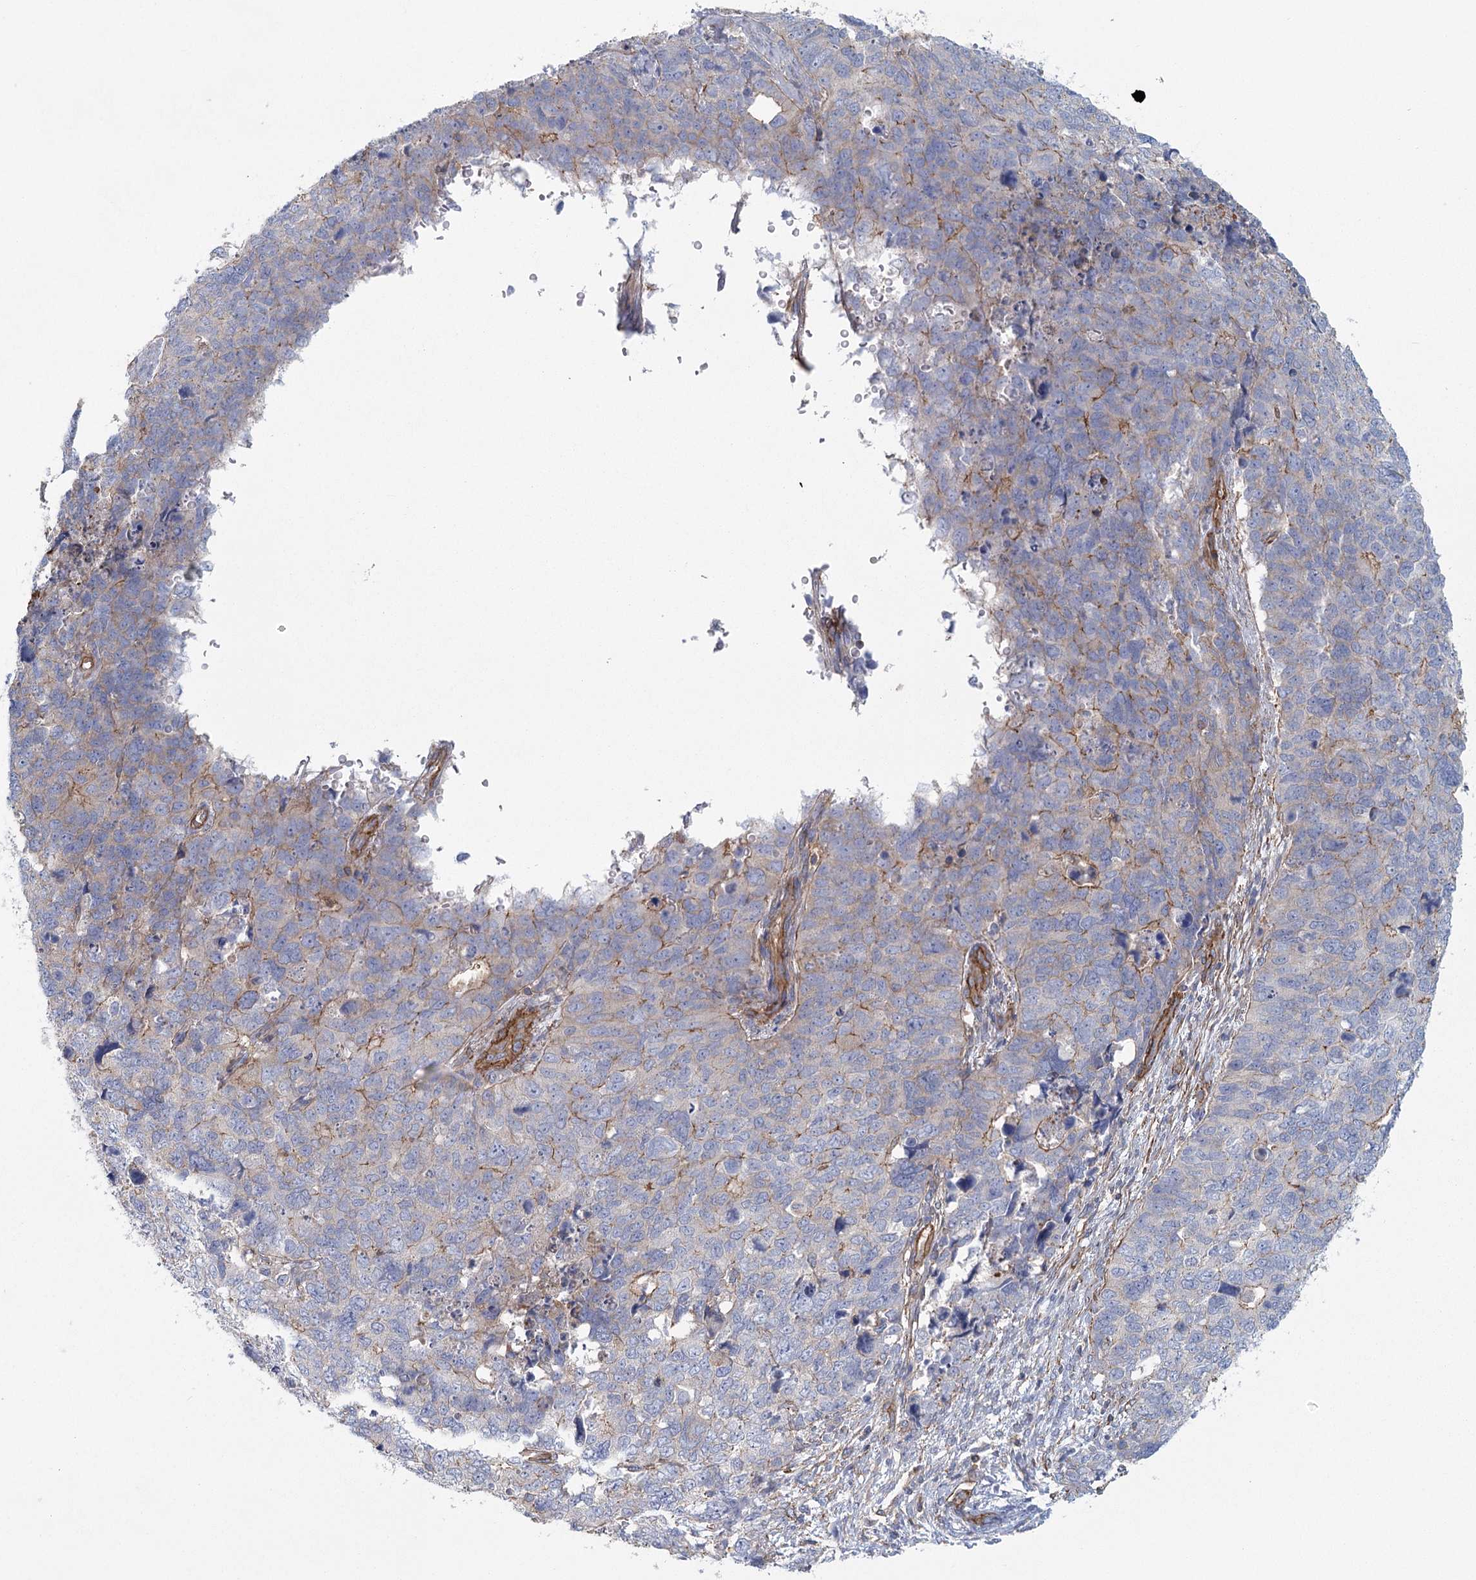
{"staining": {"intensity": "weak", "quantity": "<25%", "location": "cytoplasmic/membranous"}, "tissue": "cervical cancer", "cell_type": "Tumor cells", "image_type": "cancer", "snomed": [{"axis": "morphology", "description": "Squamous cell carcinoma, NOS"}, {"axis": "topography", "description": "Cervix"}], "caption": "Immunohistochemistry (IHC) micrograph of human cervical squamous cell carcinoma stained for a protein (brown), which demonstrates no staining in tumor cells.", "gene": "IFT46", "patient": {"sex": "female", "age": 63}}